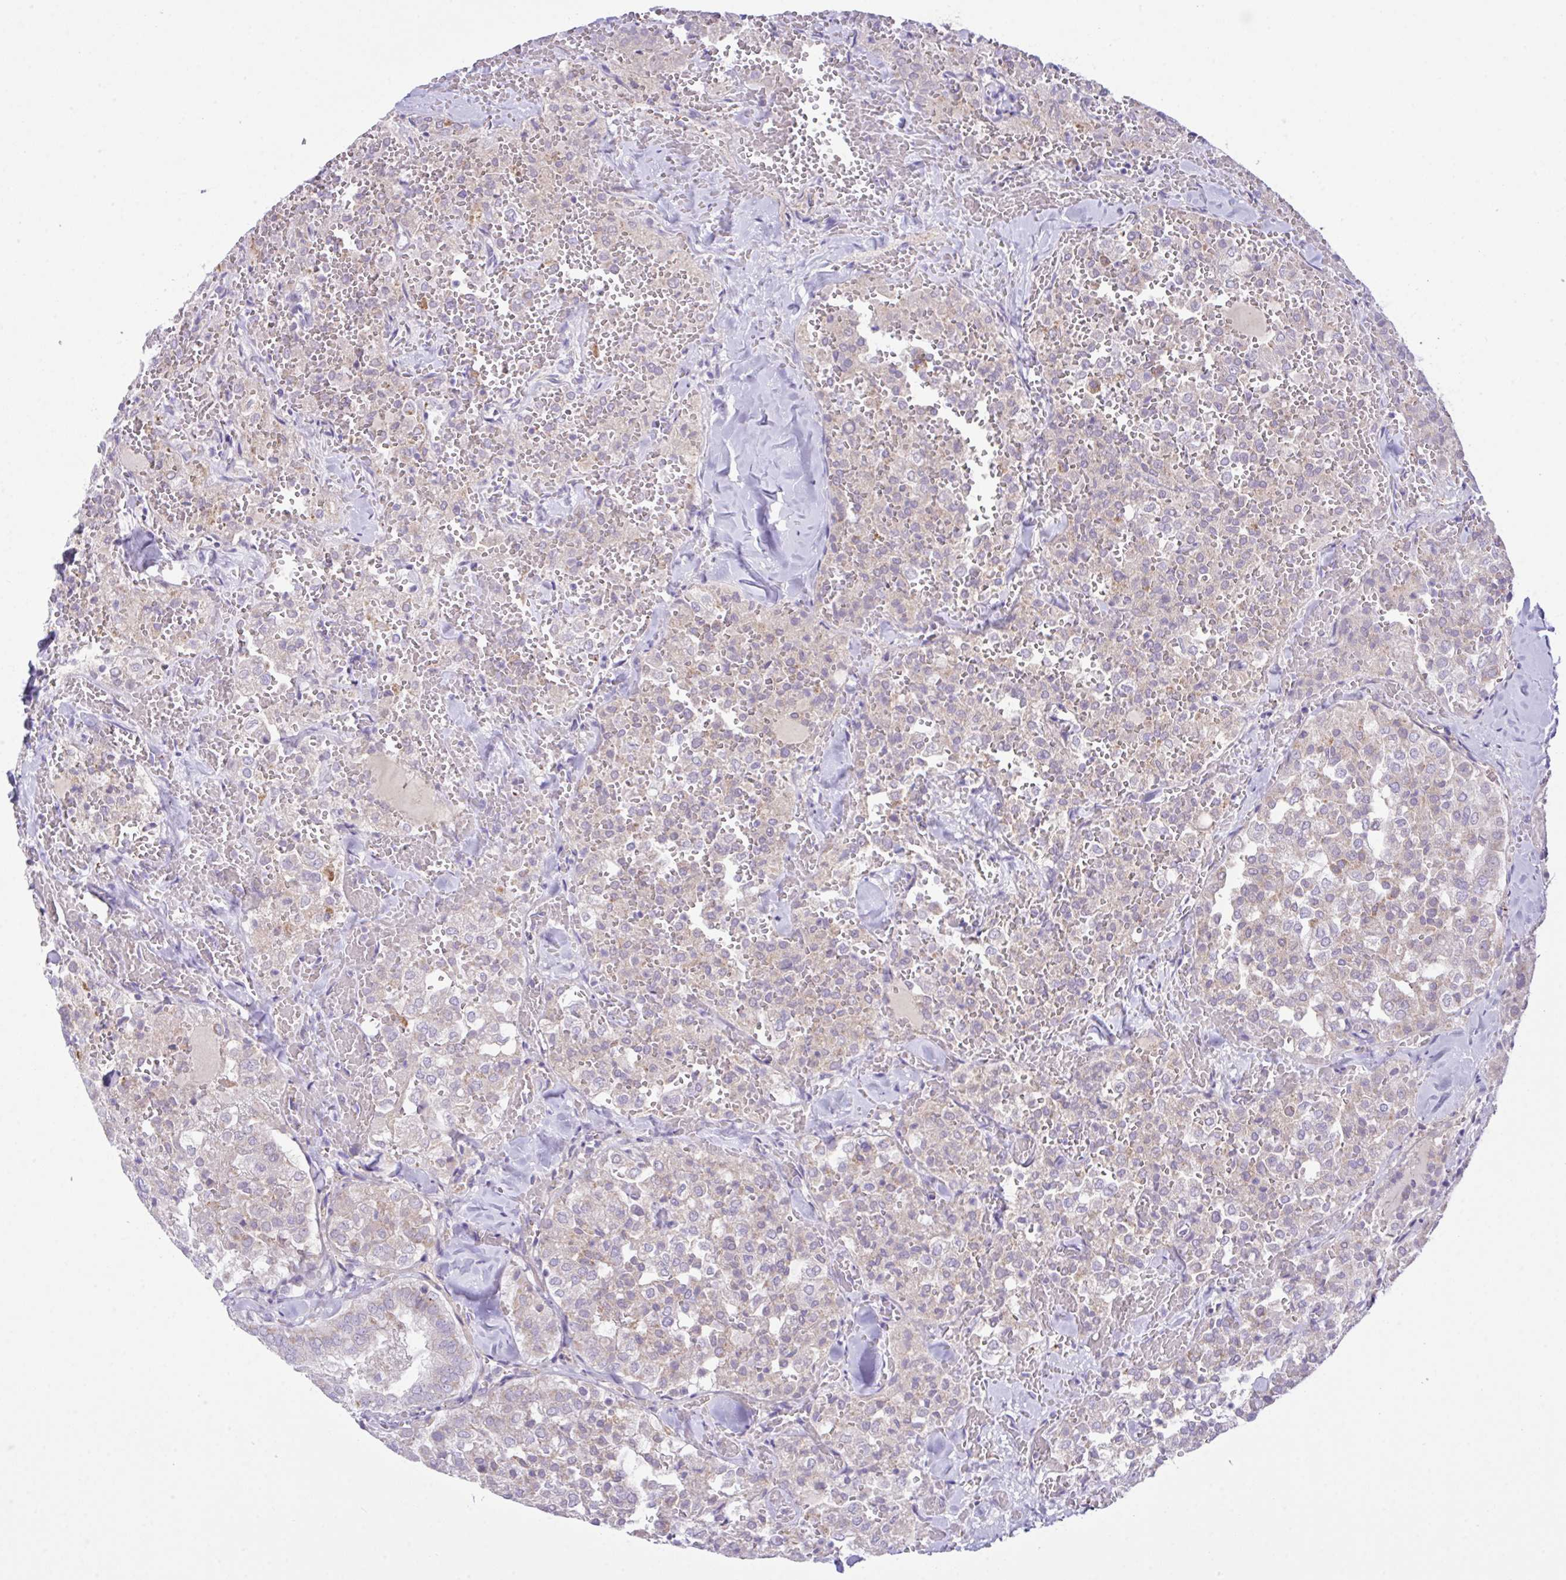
{"staining": {"intensity": "moderate", "quantity": "<25%", "location": "cytoplasmic/membranous"}, "tissue": "thyroid cancer", "cell_type": "Tumor cells", "image_type": "cancer", "snomed": [{"axis": "morphology", "description": "Follicular adenoma carcinoma, NOS"}, {"axis": "topography", "description": "Thyroid gland"}], "caption": "A low amount of moderate cytoplasmic/membranous staining is appreciated in about <25% of tumor cells in follicular adenoma carcinoma (thyroid) tissue.", "gene": "CHDH", "patient": {"sex": "male", "age": 75}}